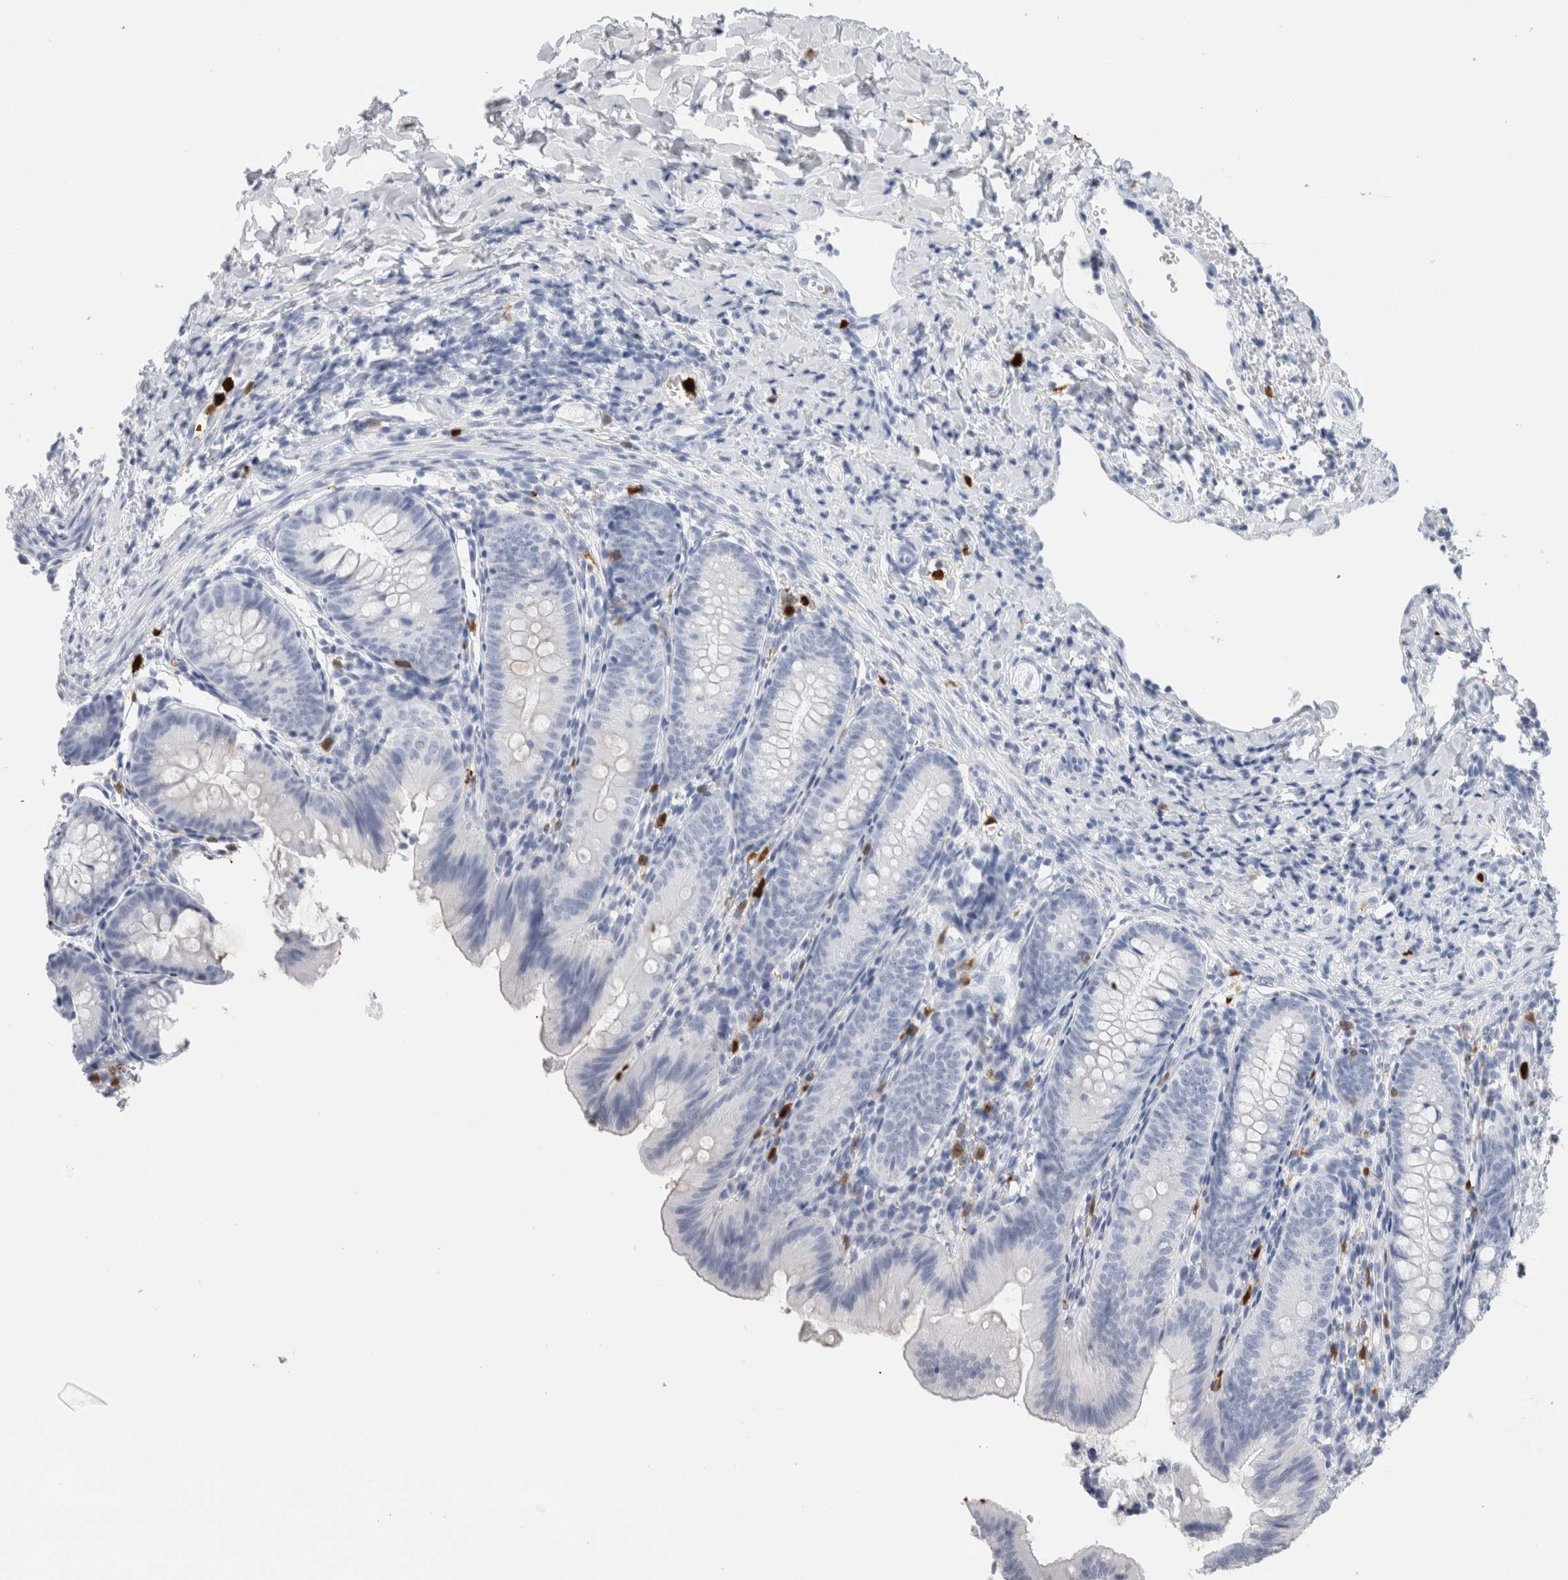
{"staining": {"intensity": "negative", "quantity": "none", "location": "none"}, "tissue": "appendix", "cell_type": "Glandular cells", "image_type": "normal", "snomed": [{"axis": "morphology", "description": "Normal tissue, NOS"}, {"axis": "topography", "description": "Appendix"}], "caption": "Protein analysis of benign appendix demonstrates no significant positivity in glandular cells. (DAB (3,3'-diaminobenzidine) IHC with hematoxylin counter stain).", "gene": "S100A8", "patient": {"sex": "male", "age": 1}}